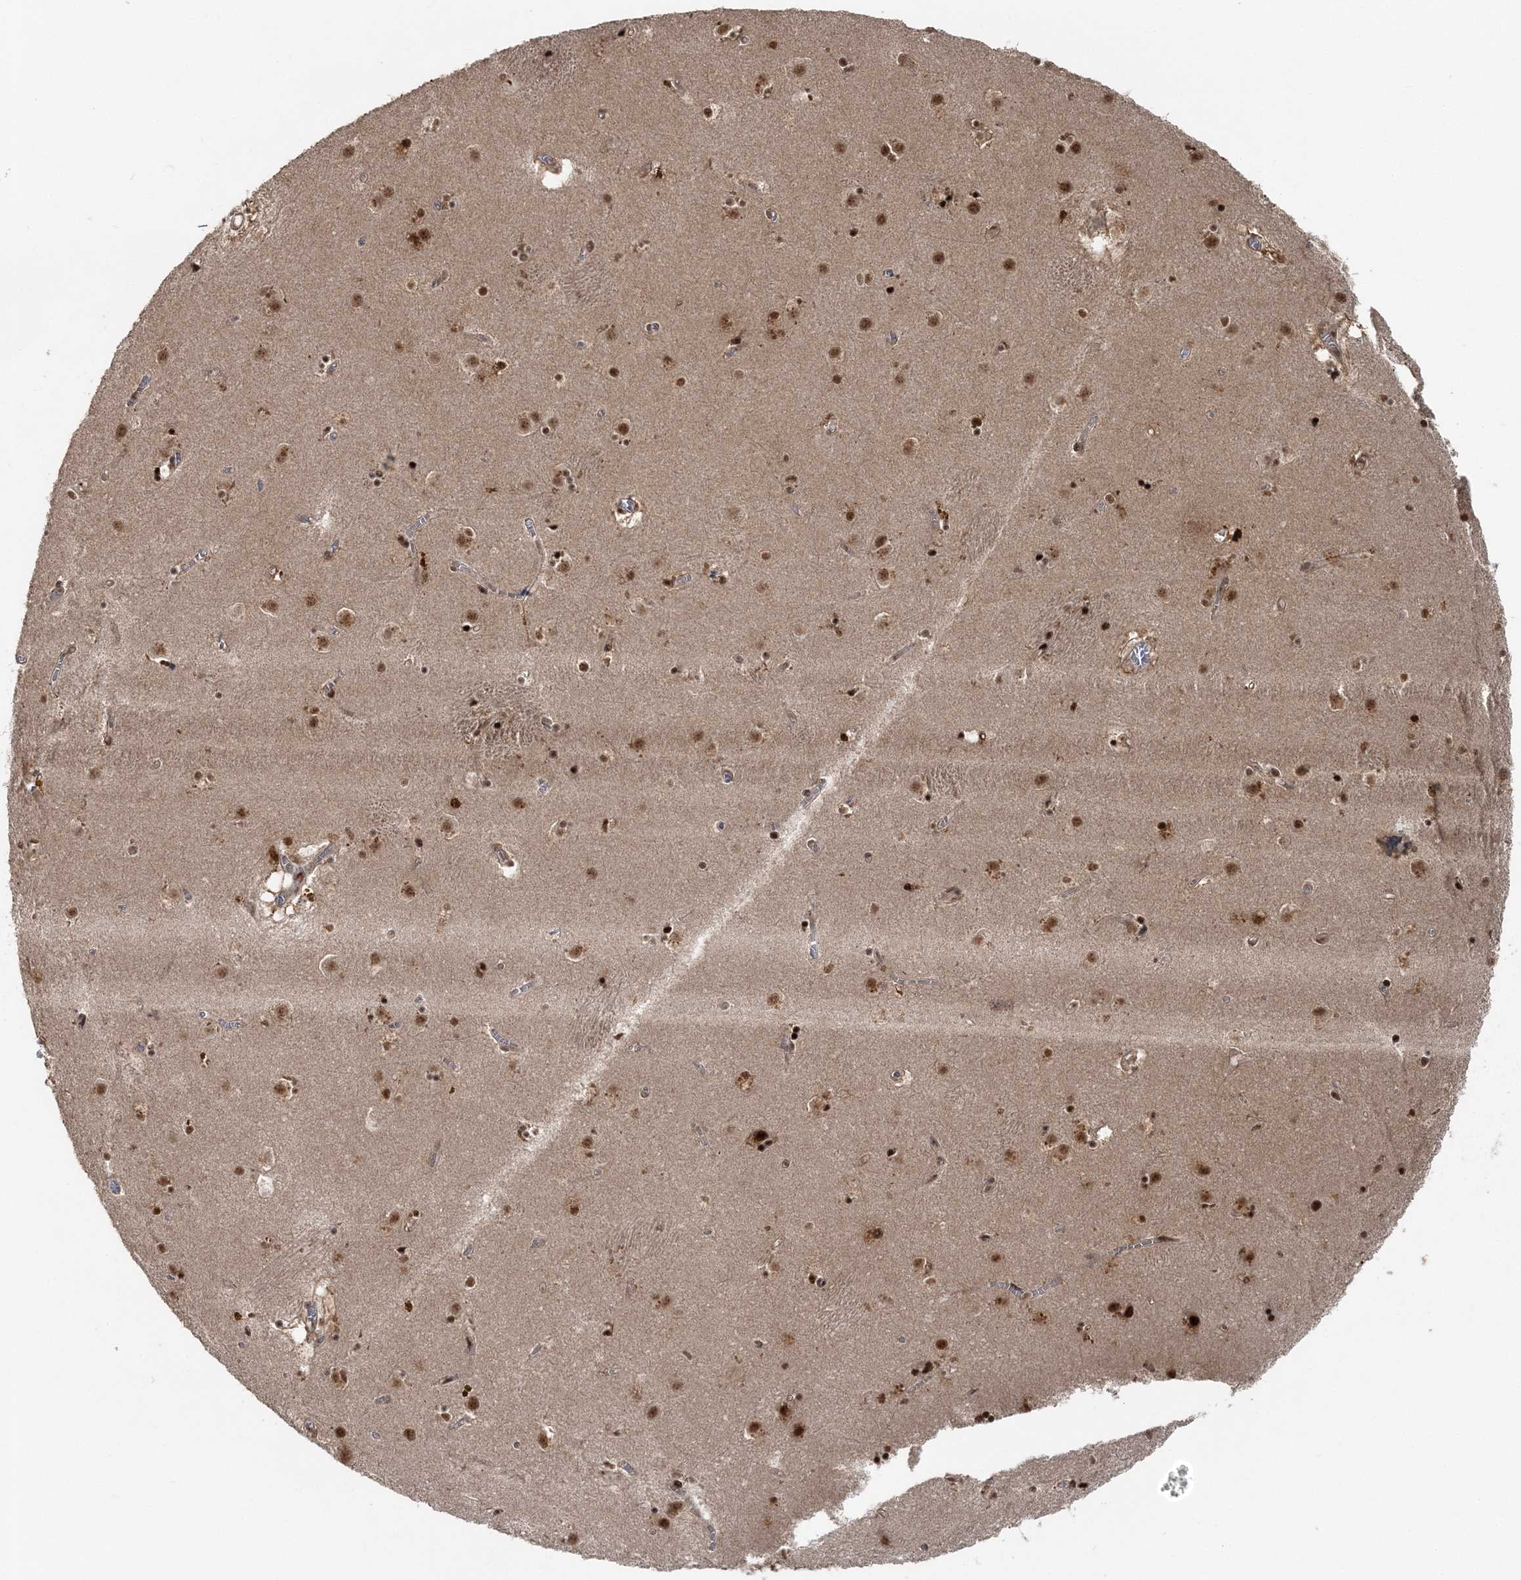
{"staining": {"intensity": "strong", "quantity": "25%-75%", "location": "nuclear"}, "tissue": "caudate", "cell_type": "Glial cells", "image_type": "normal", "snomed": [{"axis": "morphology", "description": "Normal tissue, NOS"}, {"axis": "topography", "description": "Lateral ventricle wall"}], "caption": "Brown immunohistochemical staining in unremarkable caudate exhibits strong nuclear staining in approximately 25%-75% of glial cells. (DAB = brown stain, brightfield microscopy at high magnification).", "gene": "EXOSC8", "patient": {"sex": "male", "age": 70}}